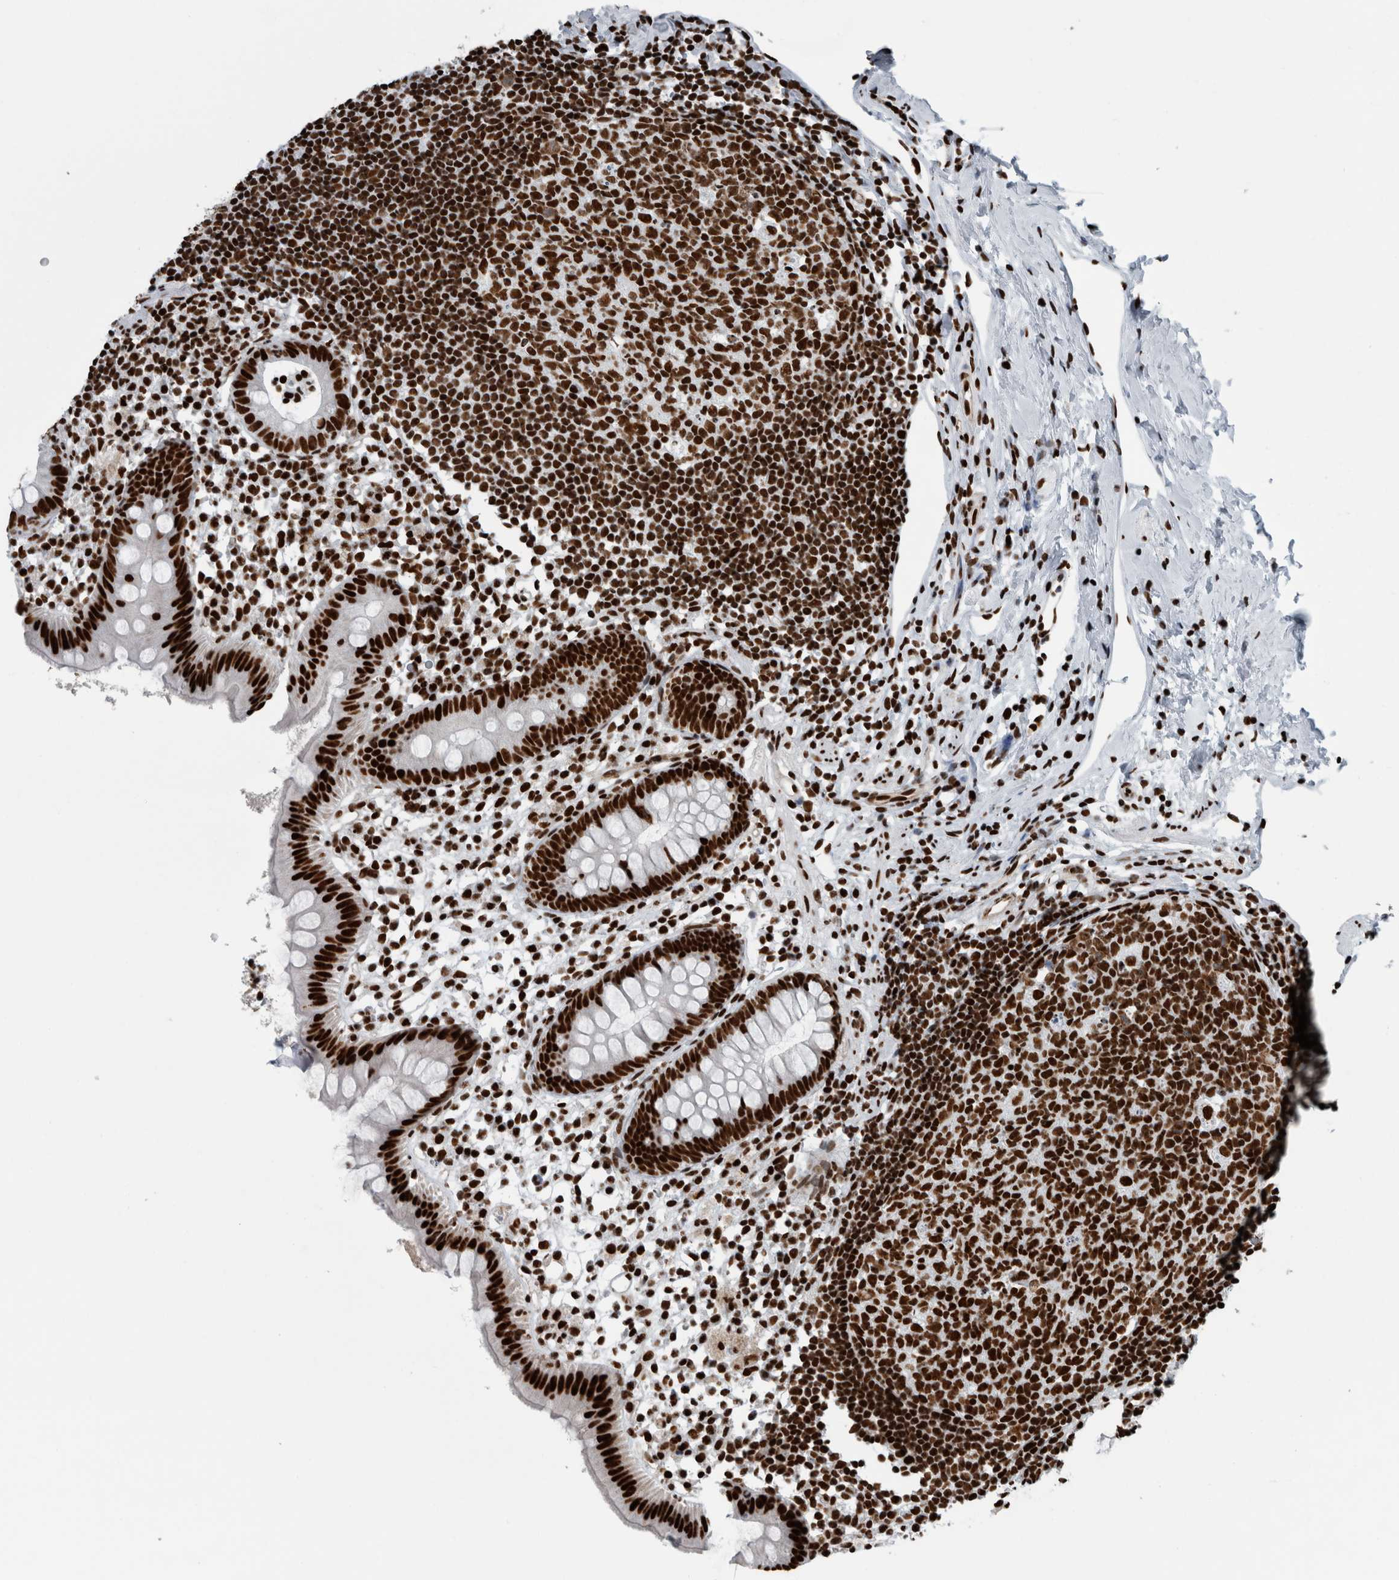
{"staining": {"intensity": "strong", "quantity": ">75%", "location": "nuclear"}, "tissue": "appendix", "cell_type": "Glandular cells", "image_type": "normal", "snomed": [{"axis": "morphology", "description": "Normal tissue, NOS"}, {"axis": "topography", "description": "Appendix"}], "caption": "Immunohistochemistry (DAB) staining of normal appendix reveals strong nuclear protein expression in about >75% of glandular cells. (Stains: DAB (3,3'-diaminobenzidine) in brown, nuclei in blue, Microscopy: brightfield microscopy at high magnification).", "gene": "DNMT3A", "patient": {"sex": "female", "age": 20}}